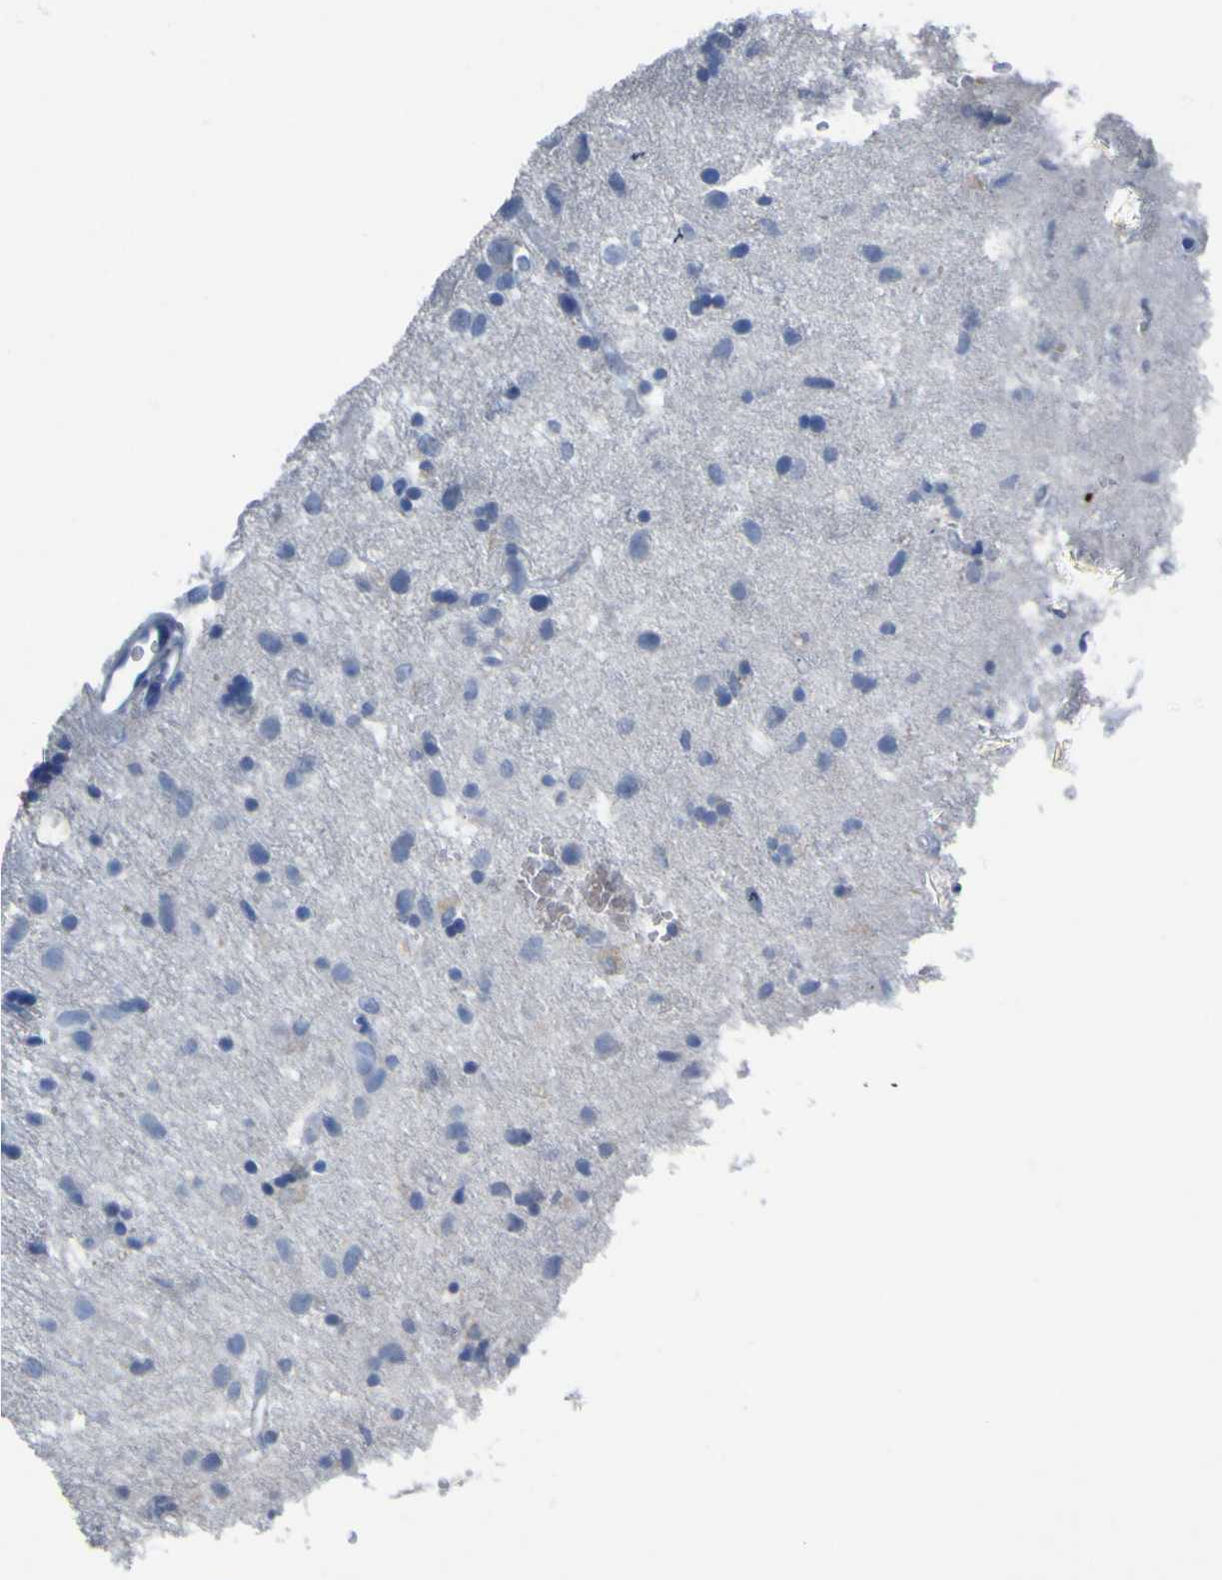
{"staining": {"intensity": "negative", "quantity": "none", "location": "none"}, "tissue": "glioma", "cell_type": "Tumor cells", "image_type": "cancer", "snomed": [{"axis": "morphology", "description": "Glioma, malignant, Low grade"}, {"axis": "topography", "description": "Brain"}], "caption": "An image of malignant low-grade glioma stained for a protein reveals no brown staining in tumor cells.", "gene": "GCM1", "patient": {"sex": "male", "age": 77}}